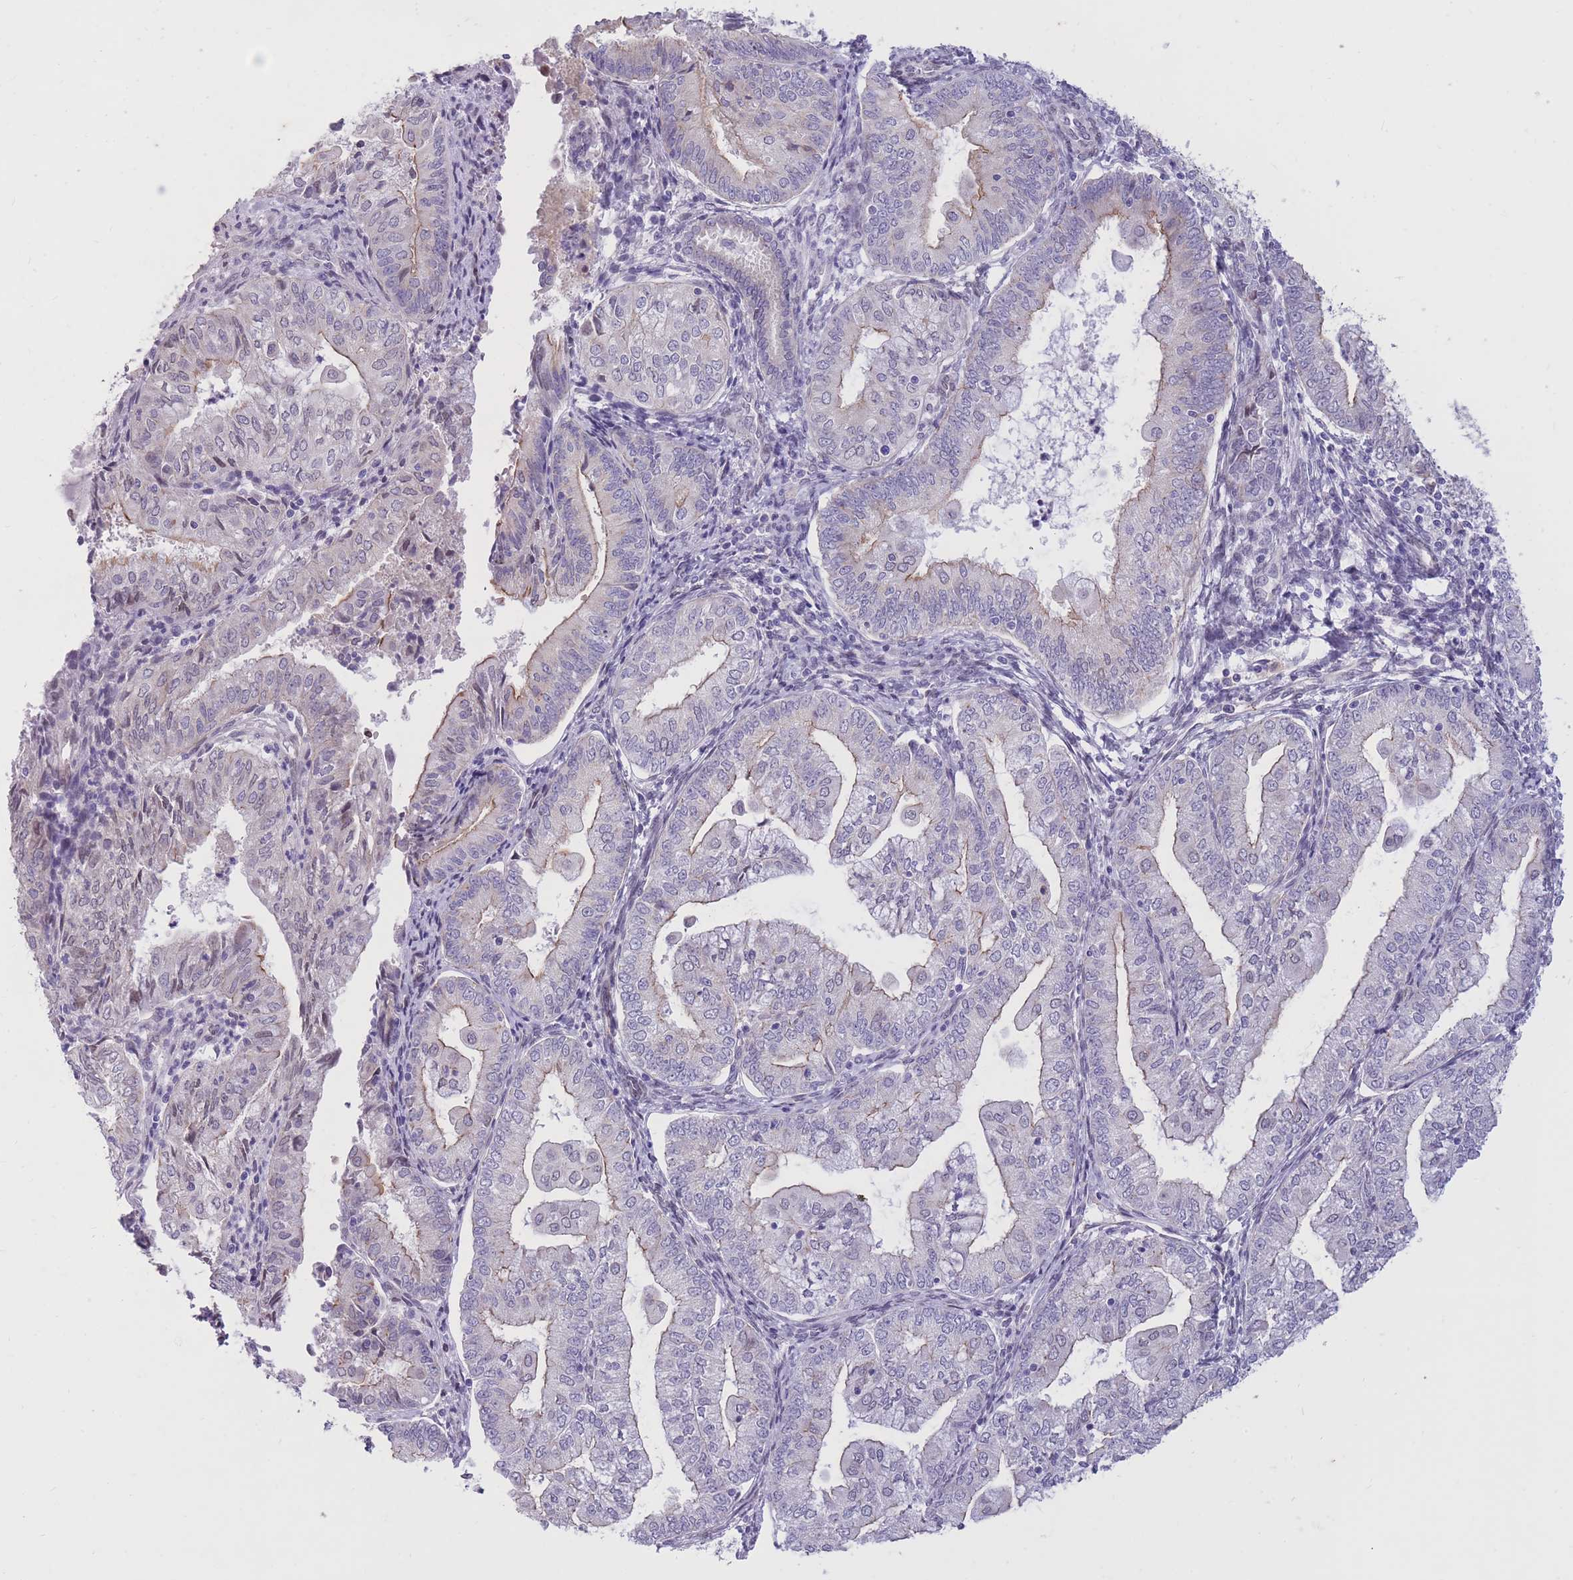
{"staining": {"intensity": "negative", "quantity": "none", "location": "none"}, "tissue": "endometrial cancer", "cell_type": "Tumor cells", "image_type": "cancer", "snomed": [{"axis": "morphology", "description": "Adenocarcinoma, NOS"}, {"axis": "topography", "description": "Endometrium"}], "caption": "IHC of human endometrial cancer (adenocarcinoma) displays no staining in tumor cells. (Immunohistochemistry (ihc), brightfield microscopy, high magnification).", "gene": "HOOK2", "patient": {"sex": "female", "age": 55}}